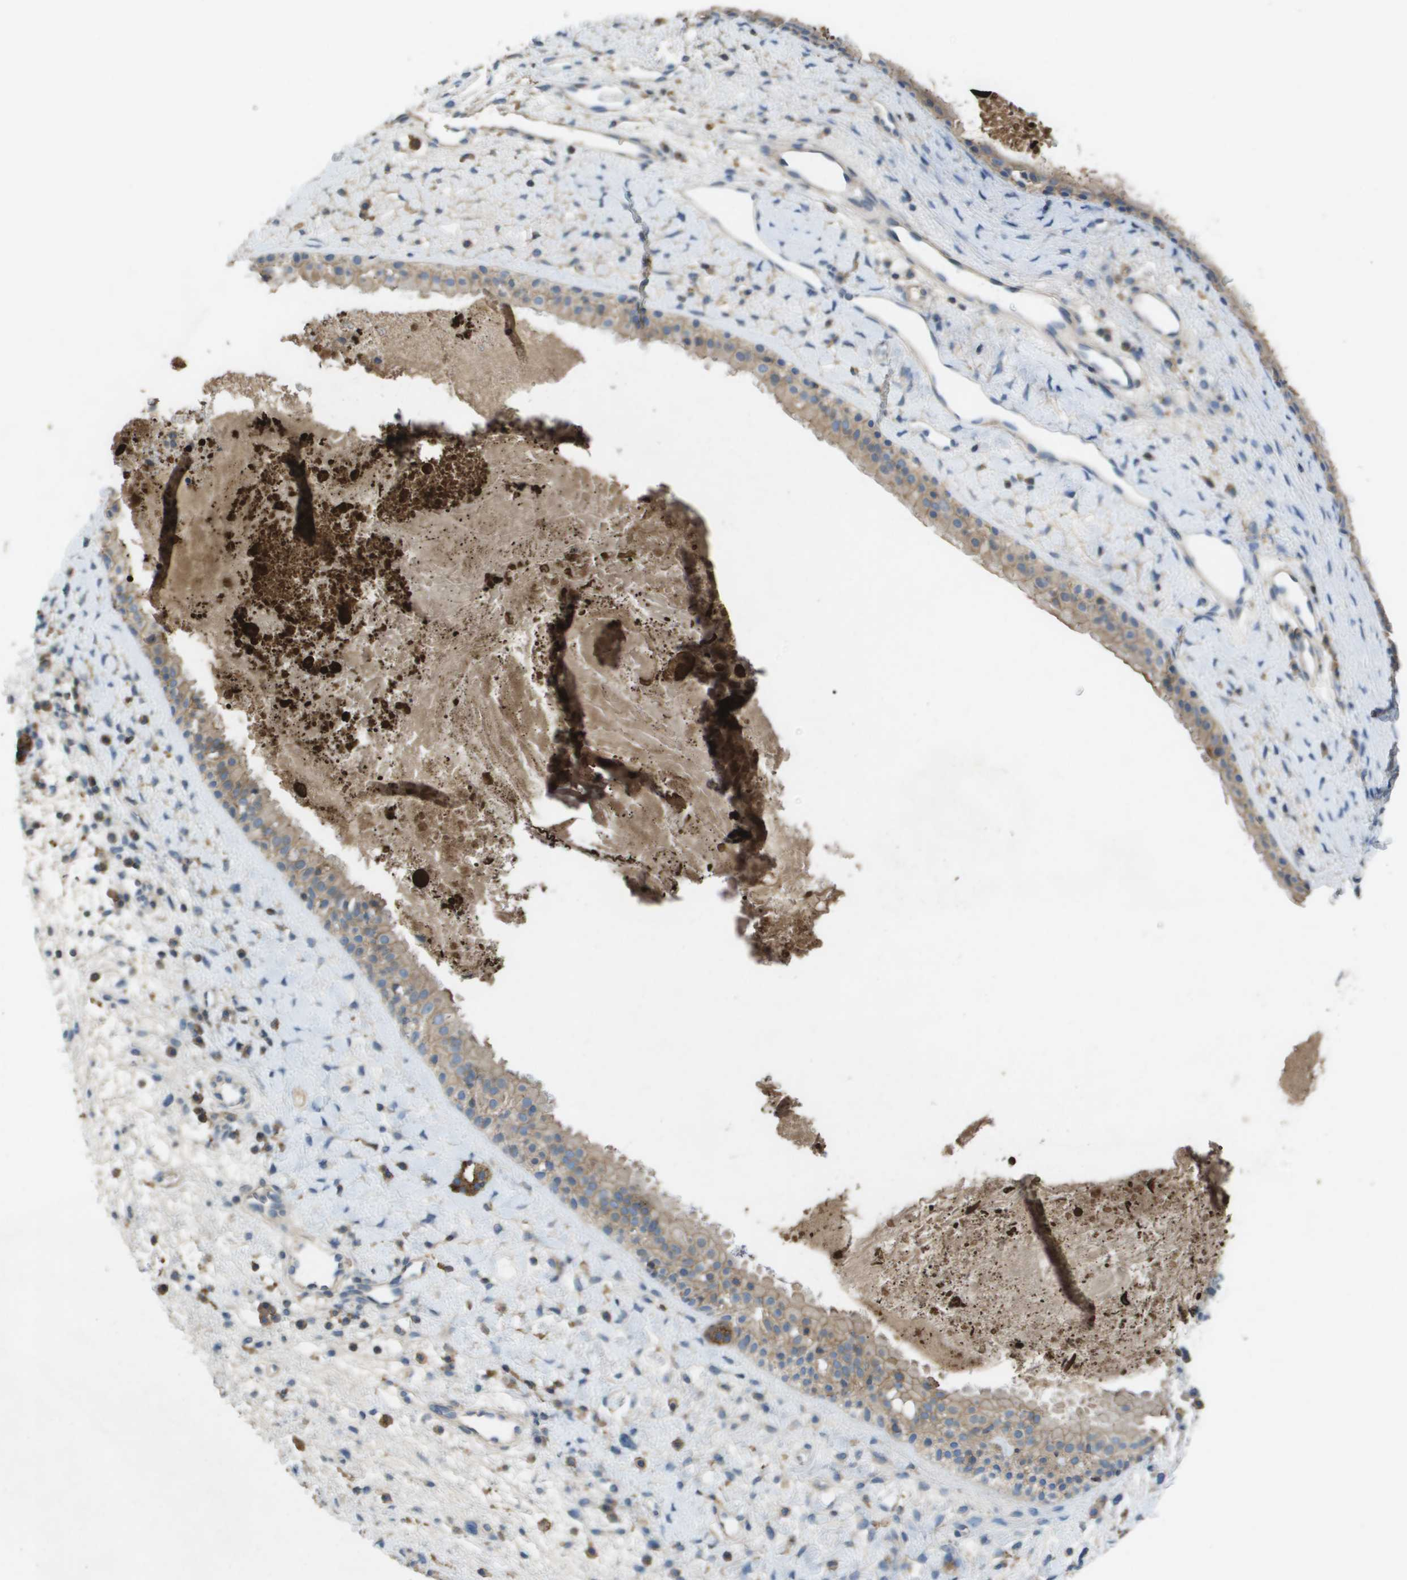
{"staining": {"intensity": "weak", "quantity": ">75%", "location": "cytoplasmic/membranous"}, "tissue": "nasopharynx", "cell_type": "Respiratory epithelial cells", "image_type": "normal", "snomed": [{"axis": "morphology", "description": "Normal tissue, NOS"}, {"axis": "topography", "description": "Nasopharynx"}], "caption": "A photomicrograph of human nasopharynx stained for a protein displays weak cytoplasmic/membranous brown staining in respiratory epithelial cells. The staining is performed using DAB (3,3'-diaminobenzidine) brown chromogen to label protein expression. The nuclei are counter-stained blue using hematoxylin.", "gene": "CLCA4", "patient": {"sex": "male", "age": 22}}